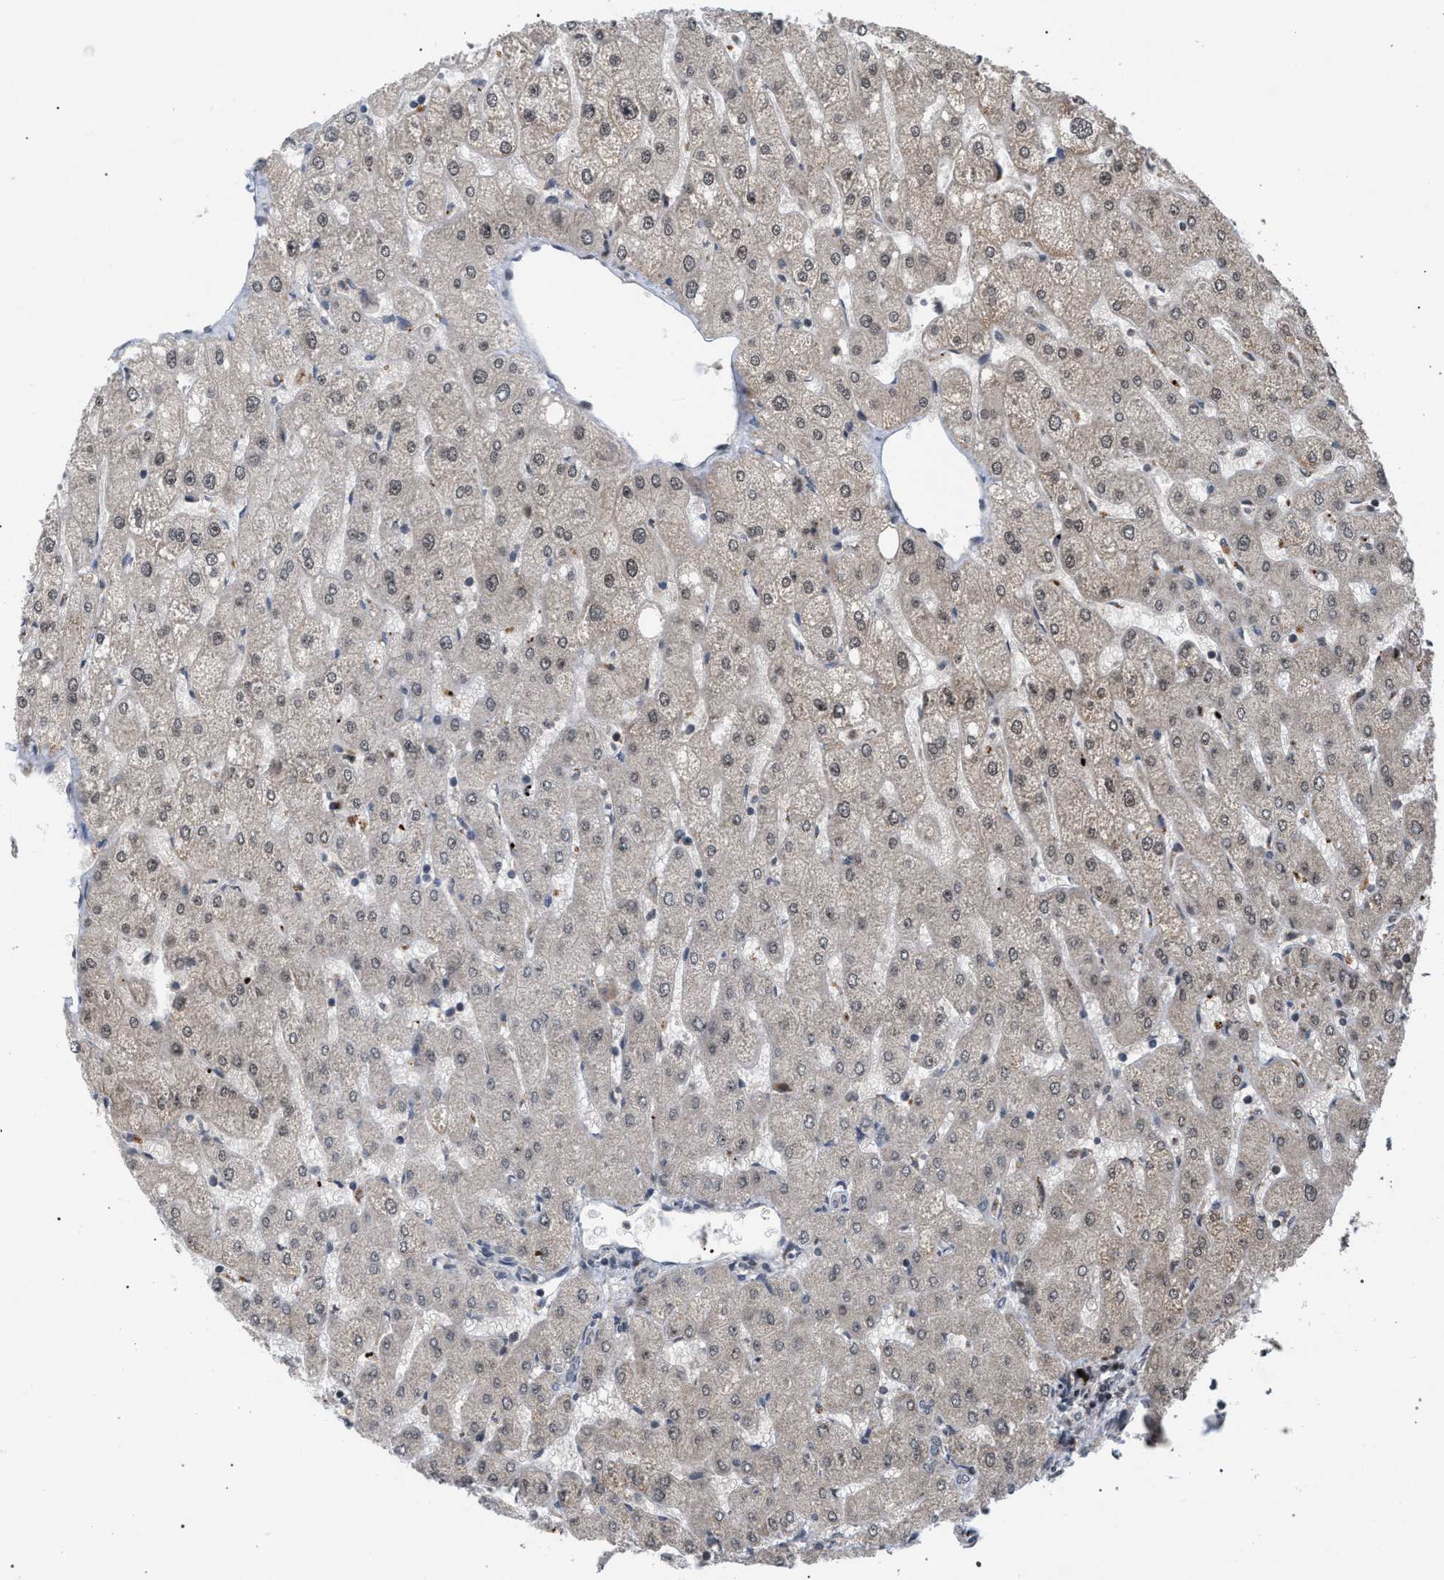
{"staining": {"intensity": "negative", "quantity": "none", "location": "none"}, "tissue": "liver", "cell_type": "Cholangiocytes", "image_type": "normal", "snomed": [{"axis": "morphology", "description": "Normal tissue, NOS"}, {"axis": "topography", "description": "Liver"}], "caption": "The IHC image has no significant positivity in cholangiocytes of liver.", "gene": "IRAK4", "patient": {"sex": "male", "age": 67}}